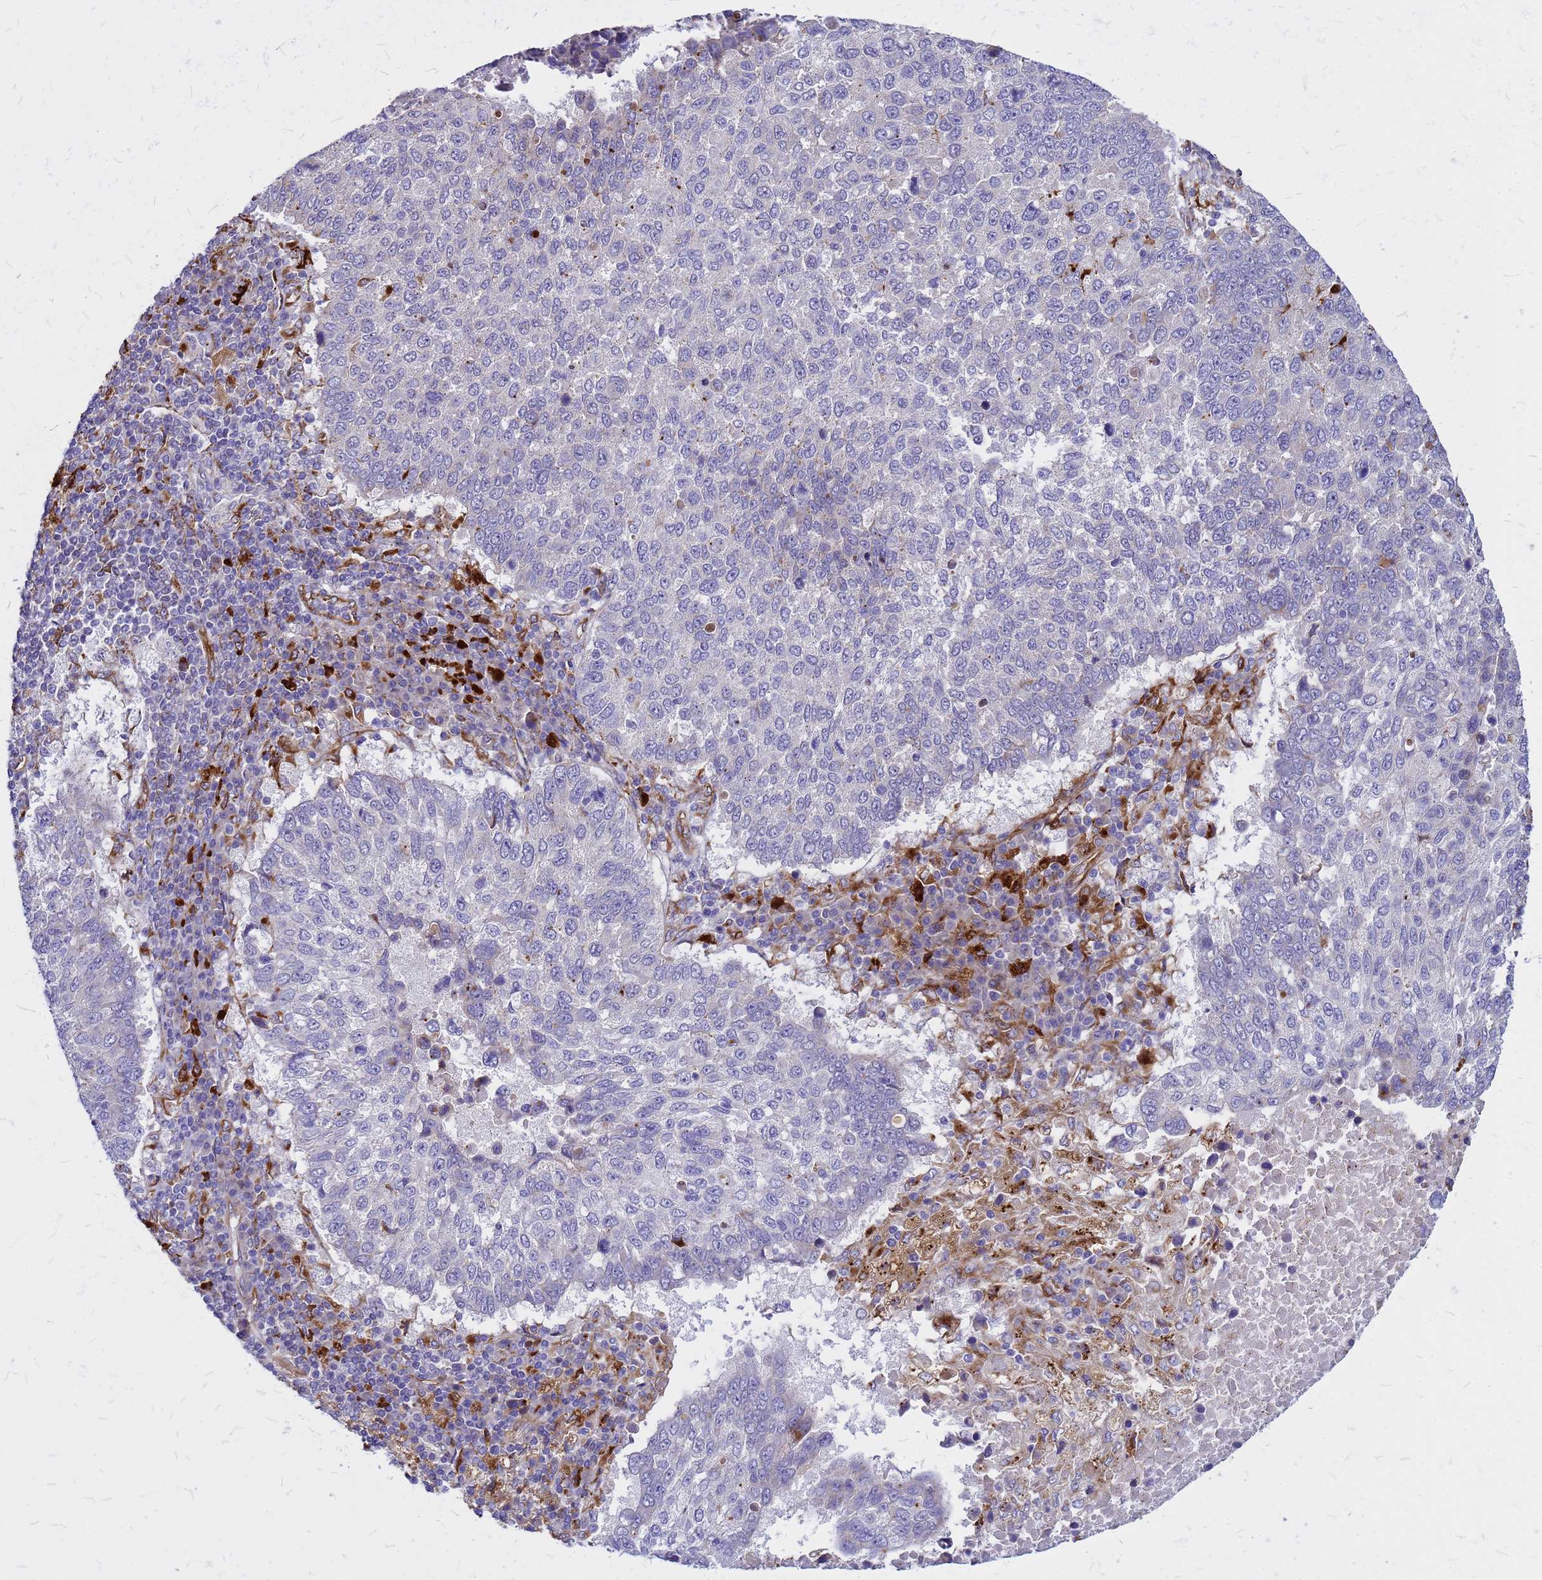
{"staining": {"intensity": "negative", "quantity": "none", "location": "none"}, "tissue": "lung cancer", "cell_type": "Tumor cells", "image_type": "cancer", "snomed": [{"axis": "morphology", "description": "Squamous cell carcinoma, NOS"}, {"axis": "topography", "description": "Lung"}], "caption": "IHC image of neoplastic tissue: squamous cell carcinoma (lung) stained with DAB (3,3'-diaminobenzidine) shows no significant protein positivity in tumor cells.", "gene": "NOSTRIN", "patient": {"sex": "male", "age": 73}}